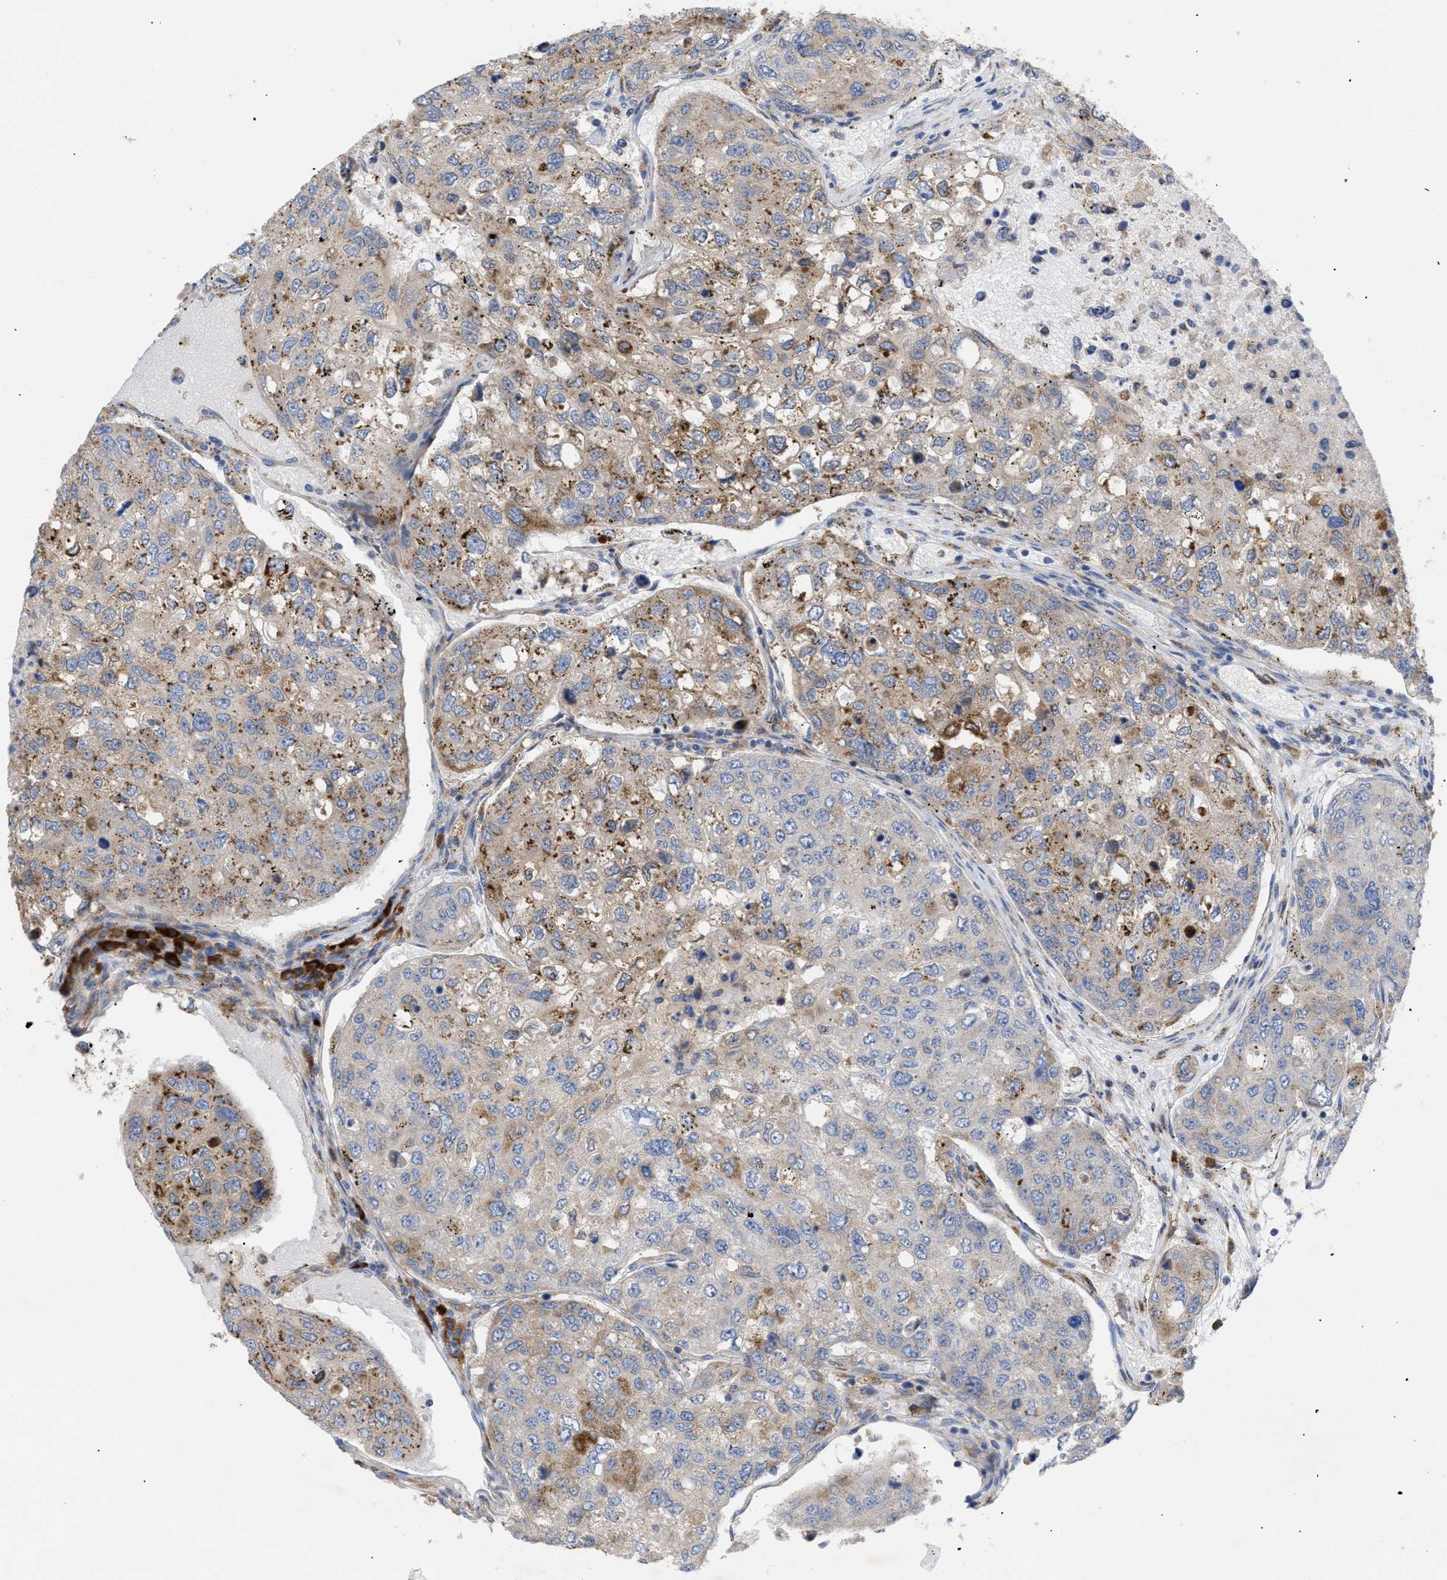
{"staining": {"intensity": "moderate", "quantity": "25%-75%", "location": "cytoplasmic/membranous"}, "tissue": "urothelial cancer", "cell_type": "Tumor cells", "image_type": "cancer", "snomed": [{"axis": "morphology", "description": "Urothelial carcinoma, High grade"}, {"axis": "topography", "description": "Lymph node"}, {"axis": "topography", "description": "Urinary bladder"}], "caption": "Urothelial cancer tissue reveals moderate cytoplasmic/membranous expression in approximately 25%-75% of tumor cells", "gene": "SLC50A1", "patient": {"sex": "male", "age": 51}}